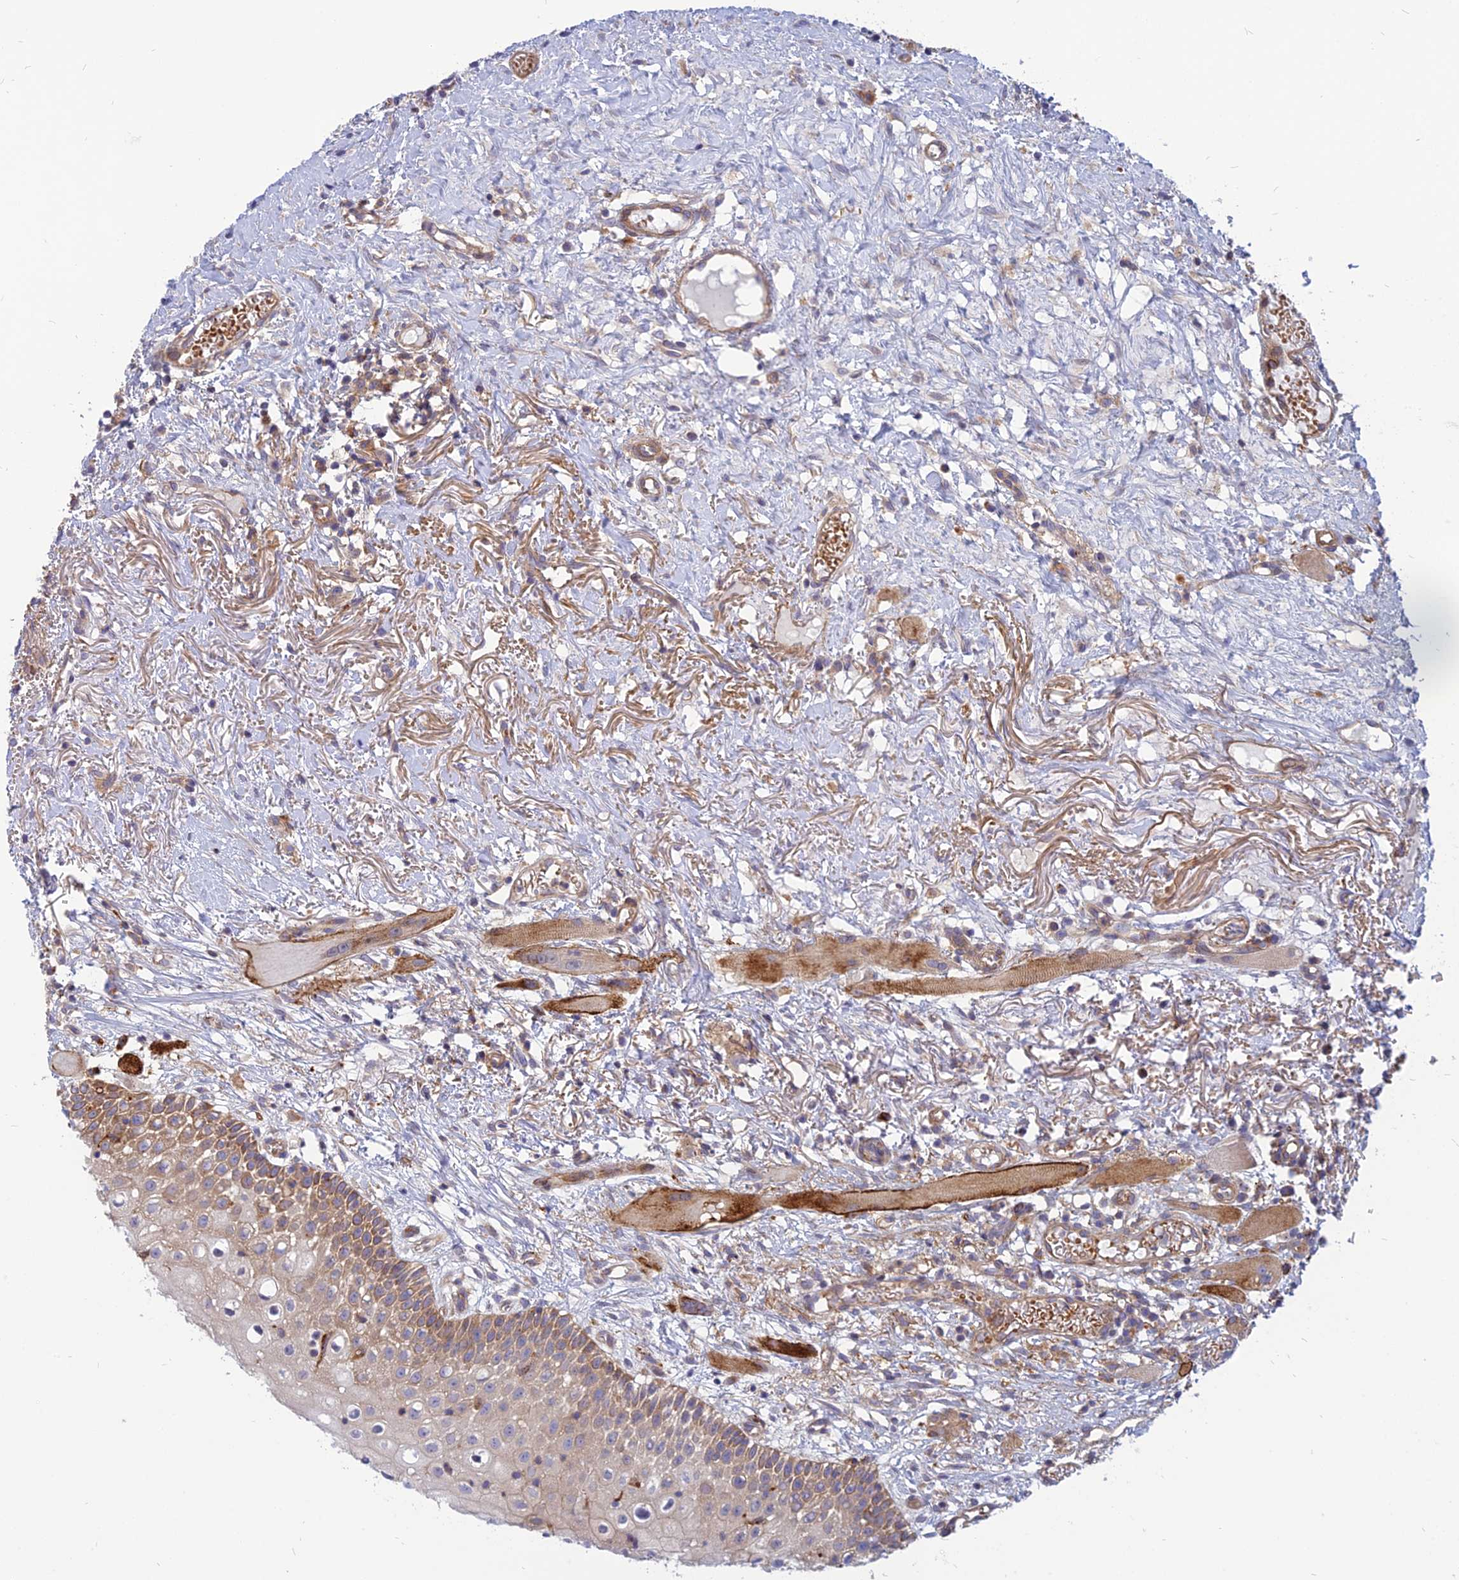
{"staining": {"intensity": "moderate", "quantity": ">75%", "location": "cytoplasmic/membranous"}, "tissue": "oral mucosa", "cell_type": "Squamous epithelial cells", "image_type": "normal", "snomed": [{"axis": "morphology", "description": "Normal tissue, NOS"}, {"axis": "topography", "description": "Oral tissue"}], "caption": "Squamous epithelial cells display medium levels of moderate cytoplasmic/membranous expression in approximately >75% of cells in normal human oral mucosa. (IHC, brightfield microscopy, high magnification).", "gene": "PHKA2", "patient": {"sex": "female", "age": 69}}